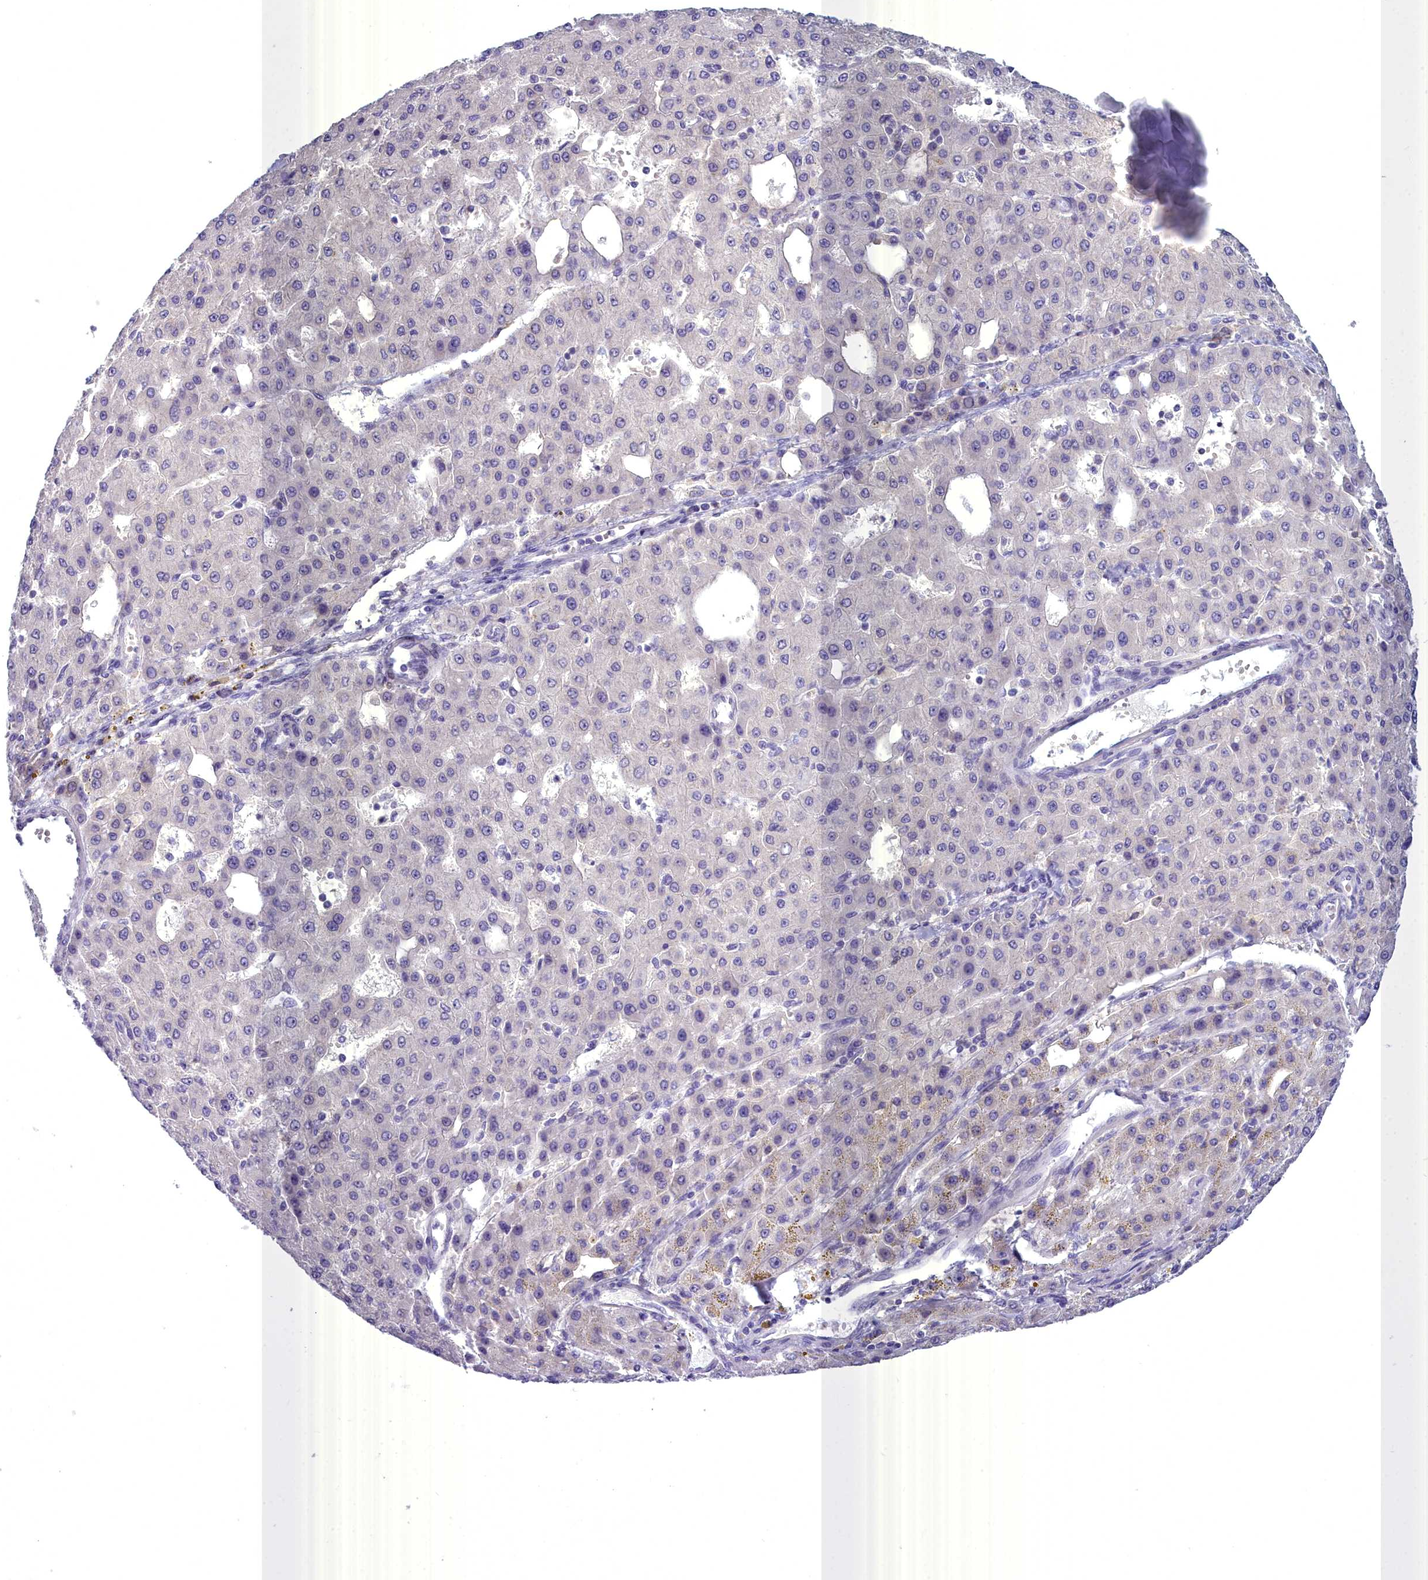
{"staining": {"intensity": "negative", "quantity": "none", "location": "none"}, "tissue": "liver cancer", "cell_type": "Tumor cells", "image_type": "cancer", "snomed": [{"axis": "morphology", "description": "Carcinoma, Hepatocellular, NOS"}, {"axis": "topography", "description": "Liver"}], "caption": "Immunohistochemistry photomicrograph of neoplastic tissue: hepatocellular carcinoma (liver) stained with DAB (3,3'-diaminobenzidine) reveals no significant protein positivity in tumor cells.", "gene": "BLNK", "patient": {"sex": "male", "age": 47}}